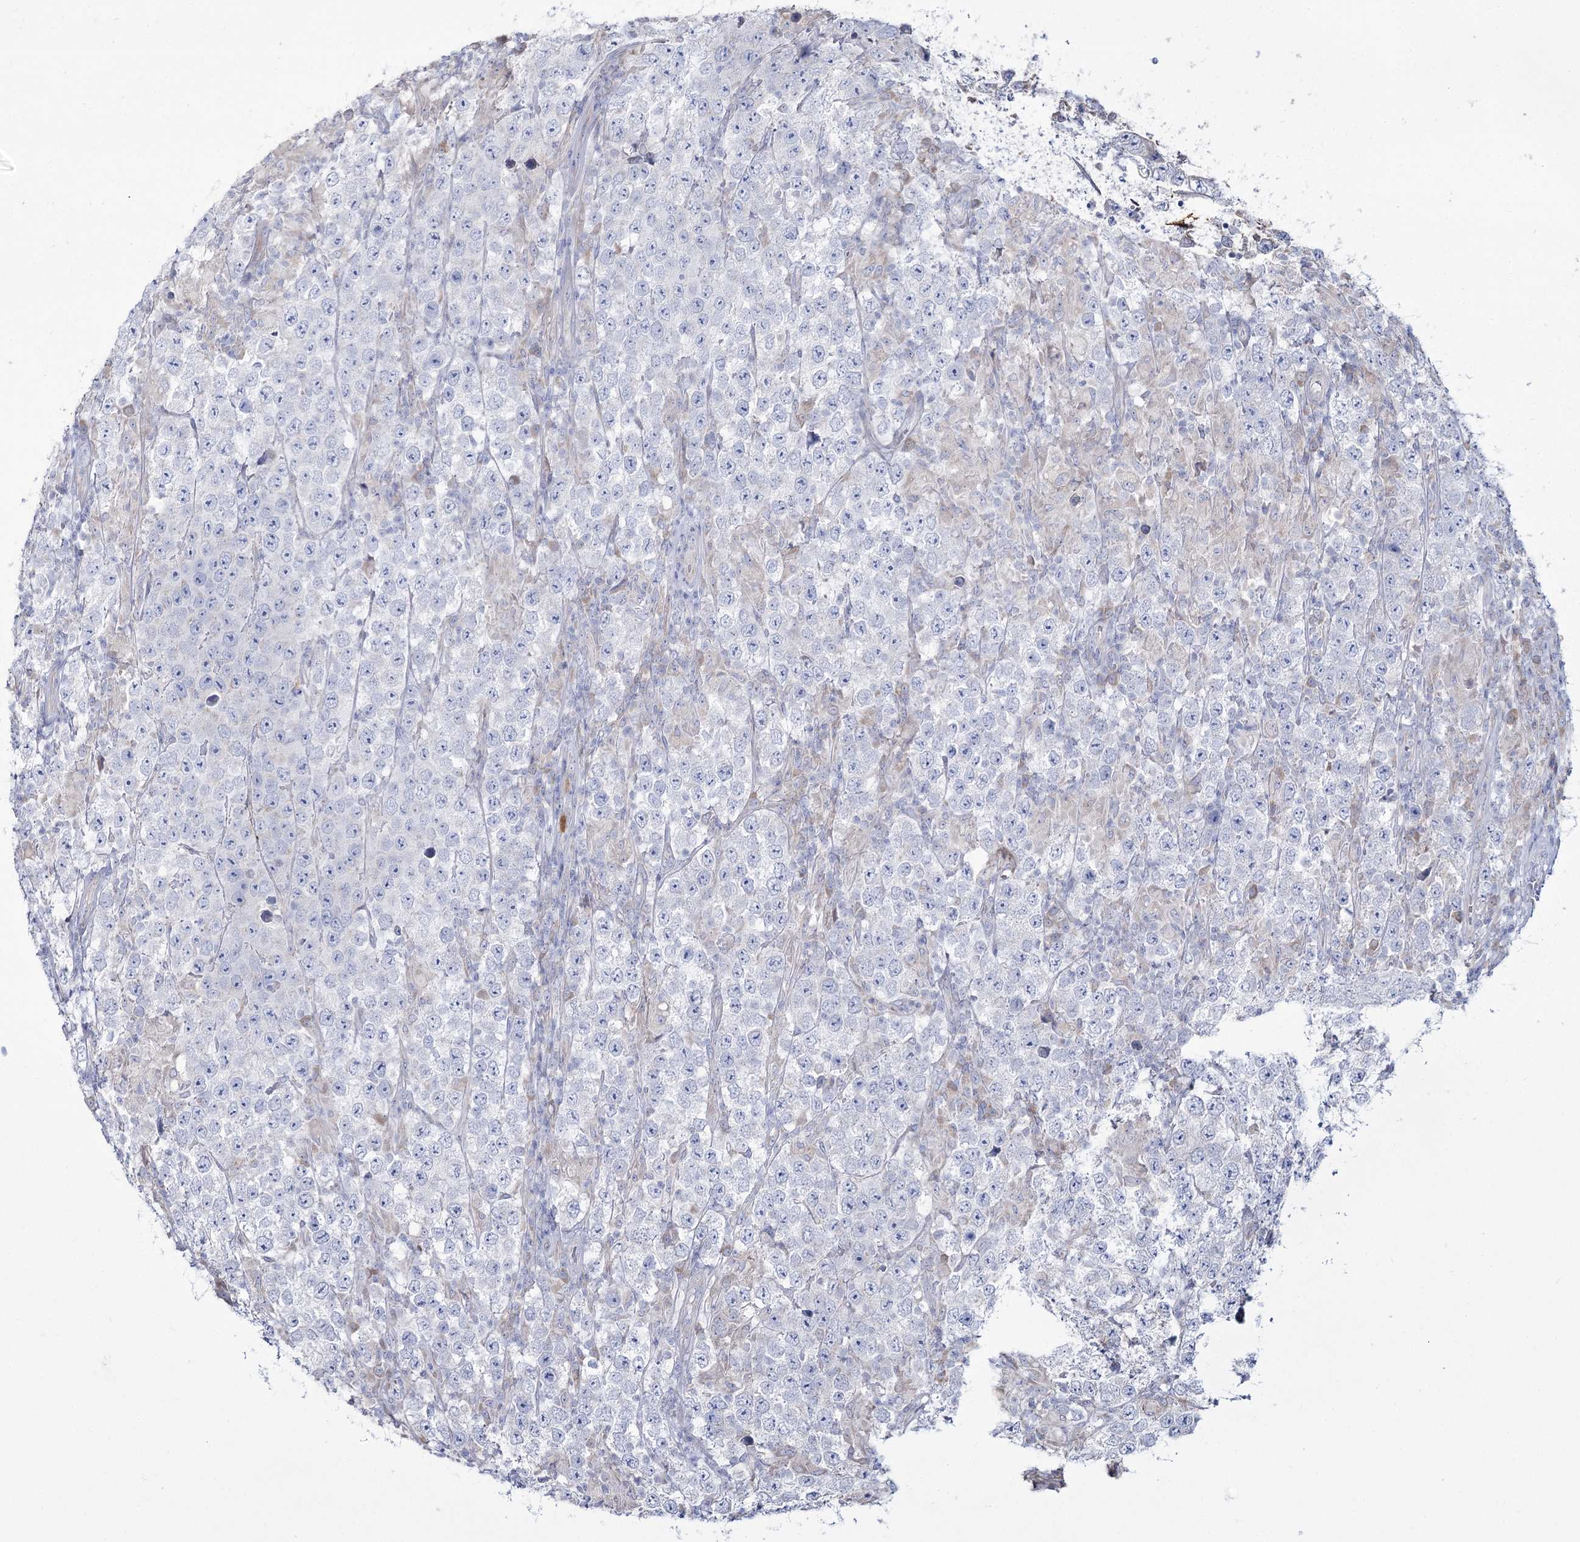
{"staining": {"intensity": "negative", "quantity": "none", "location": "none"}, "tissue": "testis cancer", "cell_type": "Tumor cells", "image_type": "cancer", "snomed": [{"axis": "morphology", "description": "Normal tissue, NOS"}, {"axis": "morphology", "description": "Urothelial carcinoma, High grade"}, {"axis": "morphology", "description": "Seminoma, NOS"}, {"axis": "morphology", "description": "Carcinoma, Embryonal, NOS"}, {"axis": "topography", "description": "Urinary bladder"}, {"axis": "topography", "description": "Testis"}], "caption": "This histopathology image is of testis cancer stained with IHC to label a protein in brown with the nuclei are counter-stained blue. There is no staining in tumor cells. Nuclei are stained in blue.", "gene": "NIPAL4", "patient": {"sex": "male", "age": 41}}